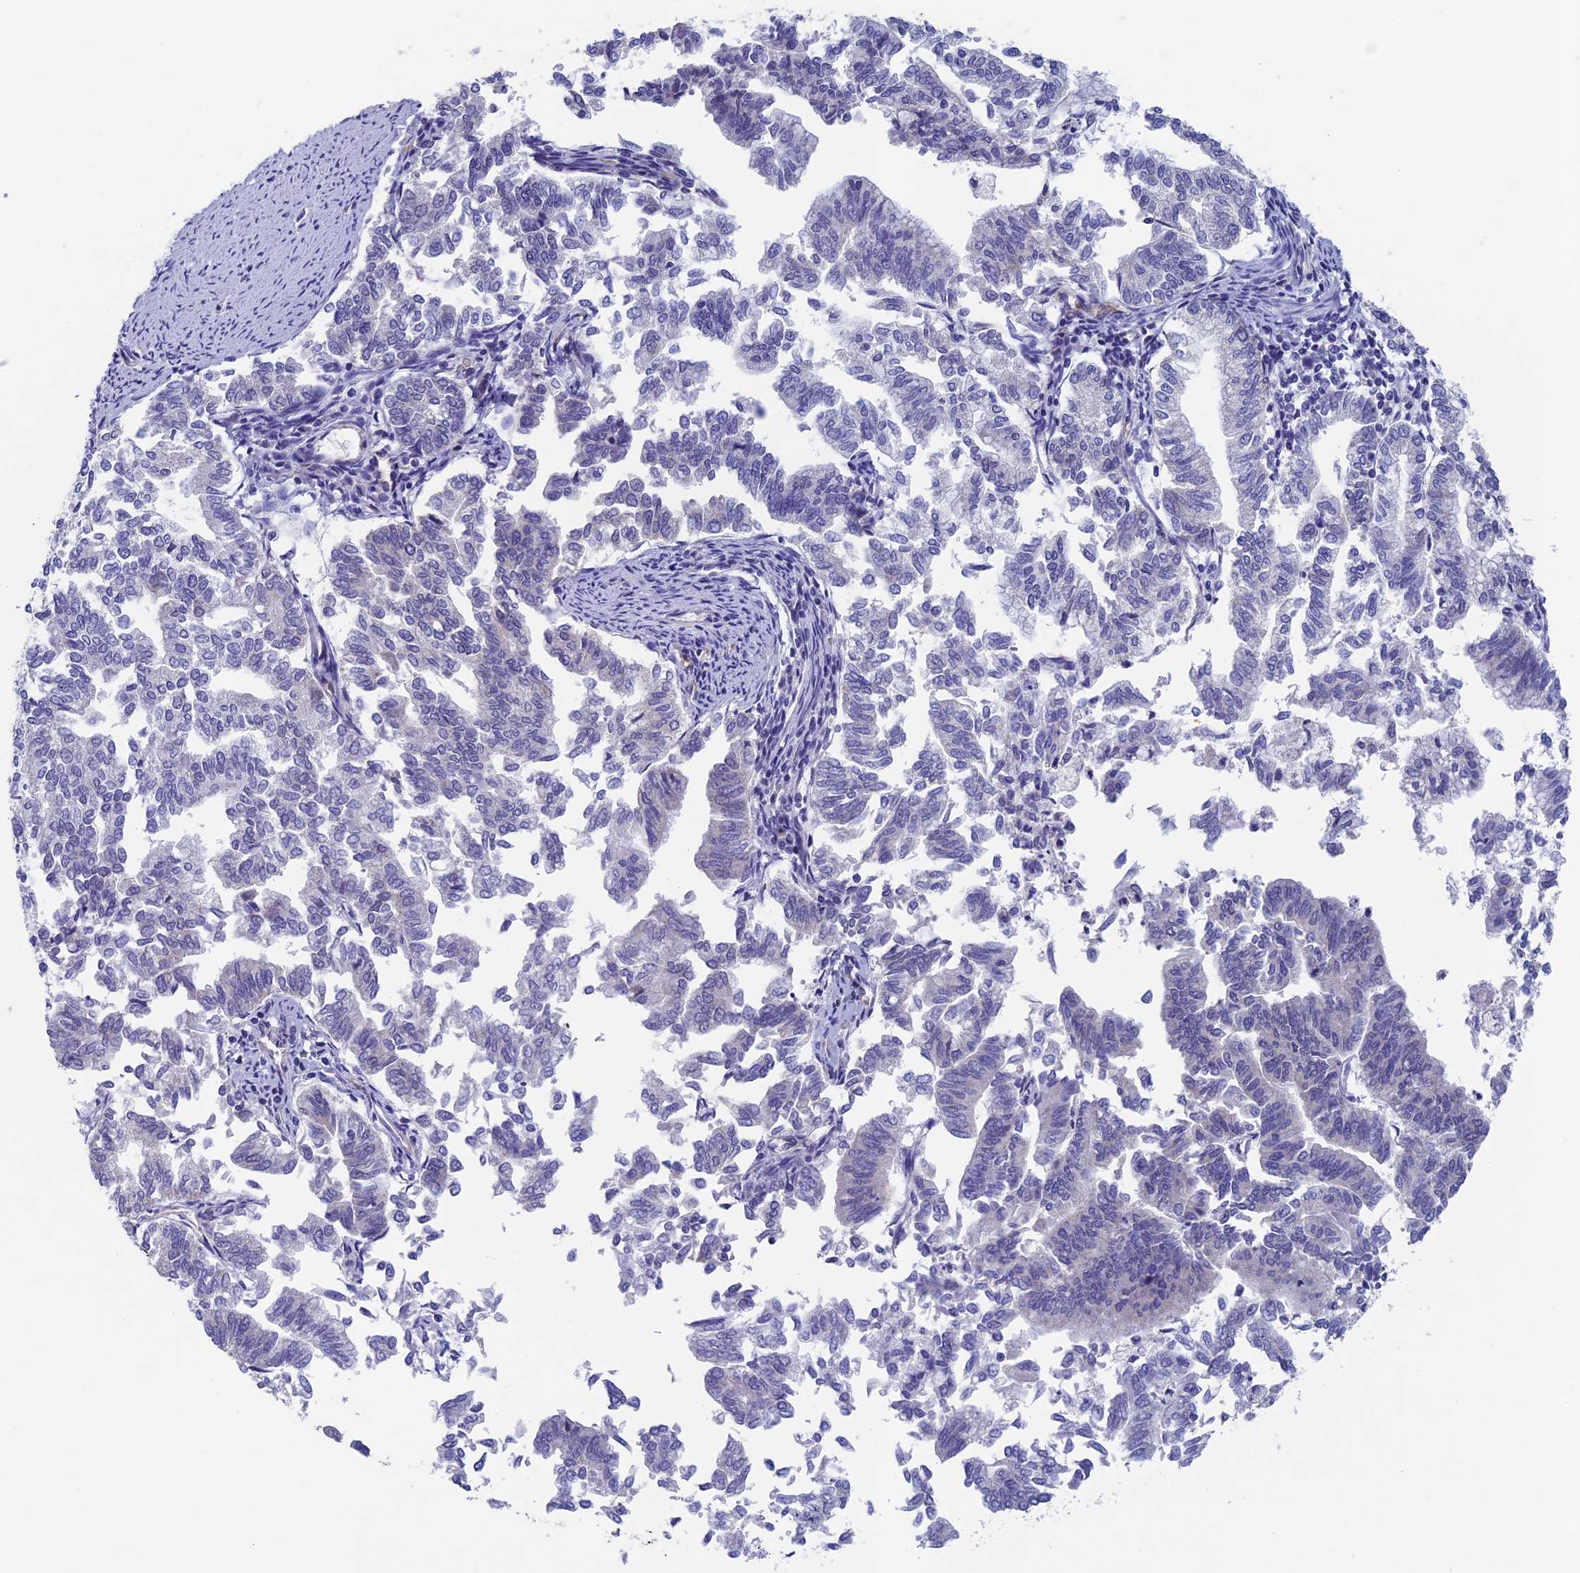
{"staining": {"intensity": "negative", "quantity": "none", "location": "none"}, "tissue": "endometrial cancer", "cell_type": "Tumor cells", "image_type": "cancer", "snomed": [{"axis": "morphology", "description": "Adenocarcinoma, NOS"}, {"axis": "topography", "description": "Endometrium"}], "caption": "Image shows no significant protein staining in tumor cells of endometrial cancer.", "gene": "INSYN1", "patient": {"sex": "female", "age": 79}}